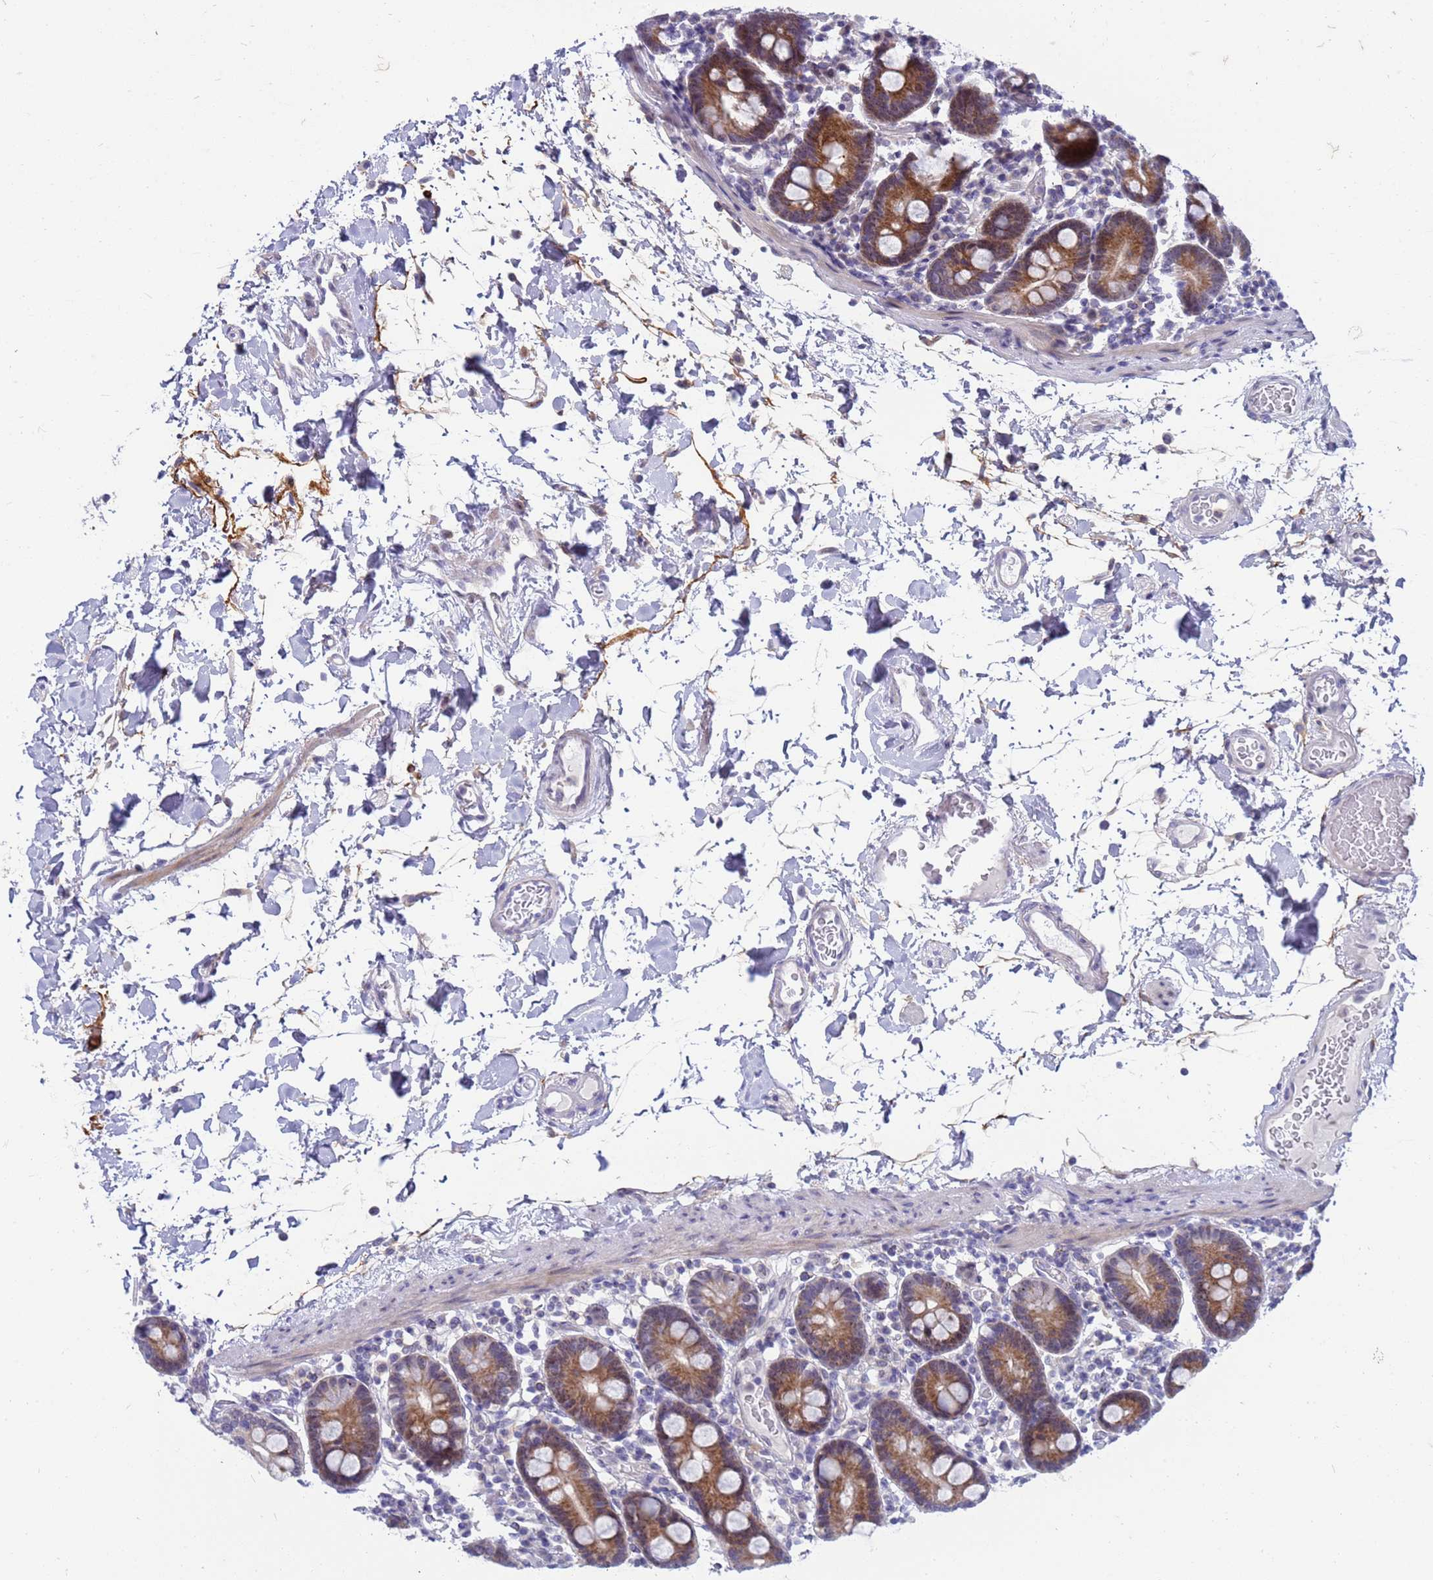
{"staining": {"intensity": "moderate", "quantity": ">75%", "location": "cytoplasmic/membranous"}, "tissue": "duodenum", "cell_type": "Glandular cells", "image_type": "normal", "snomed": [{"axis": "morphology", "description": "Normal tissue, NOS"}, {"axis": "topography", "description": "Duodenum"}], "caption": "This micrograph exhibits unremarkable duodenum stained with IHC to label a protein in brown. The cytoplasmic/membranous of glandular cells show moderate positivity for the protein. Nuclei are counter-stained blue.", "gene": "LRATD1", "patient": {"sex": "male", "age": 55}}